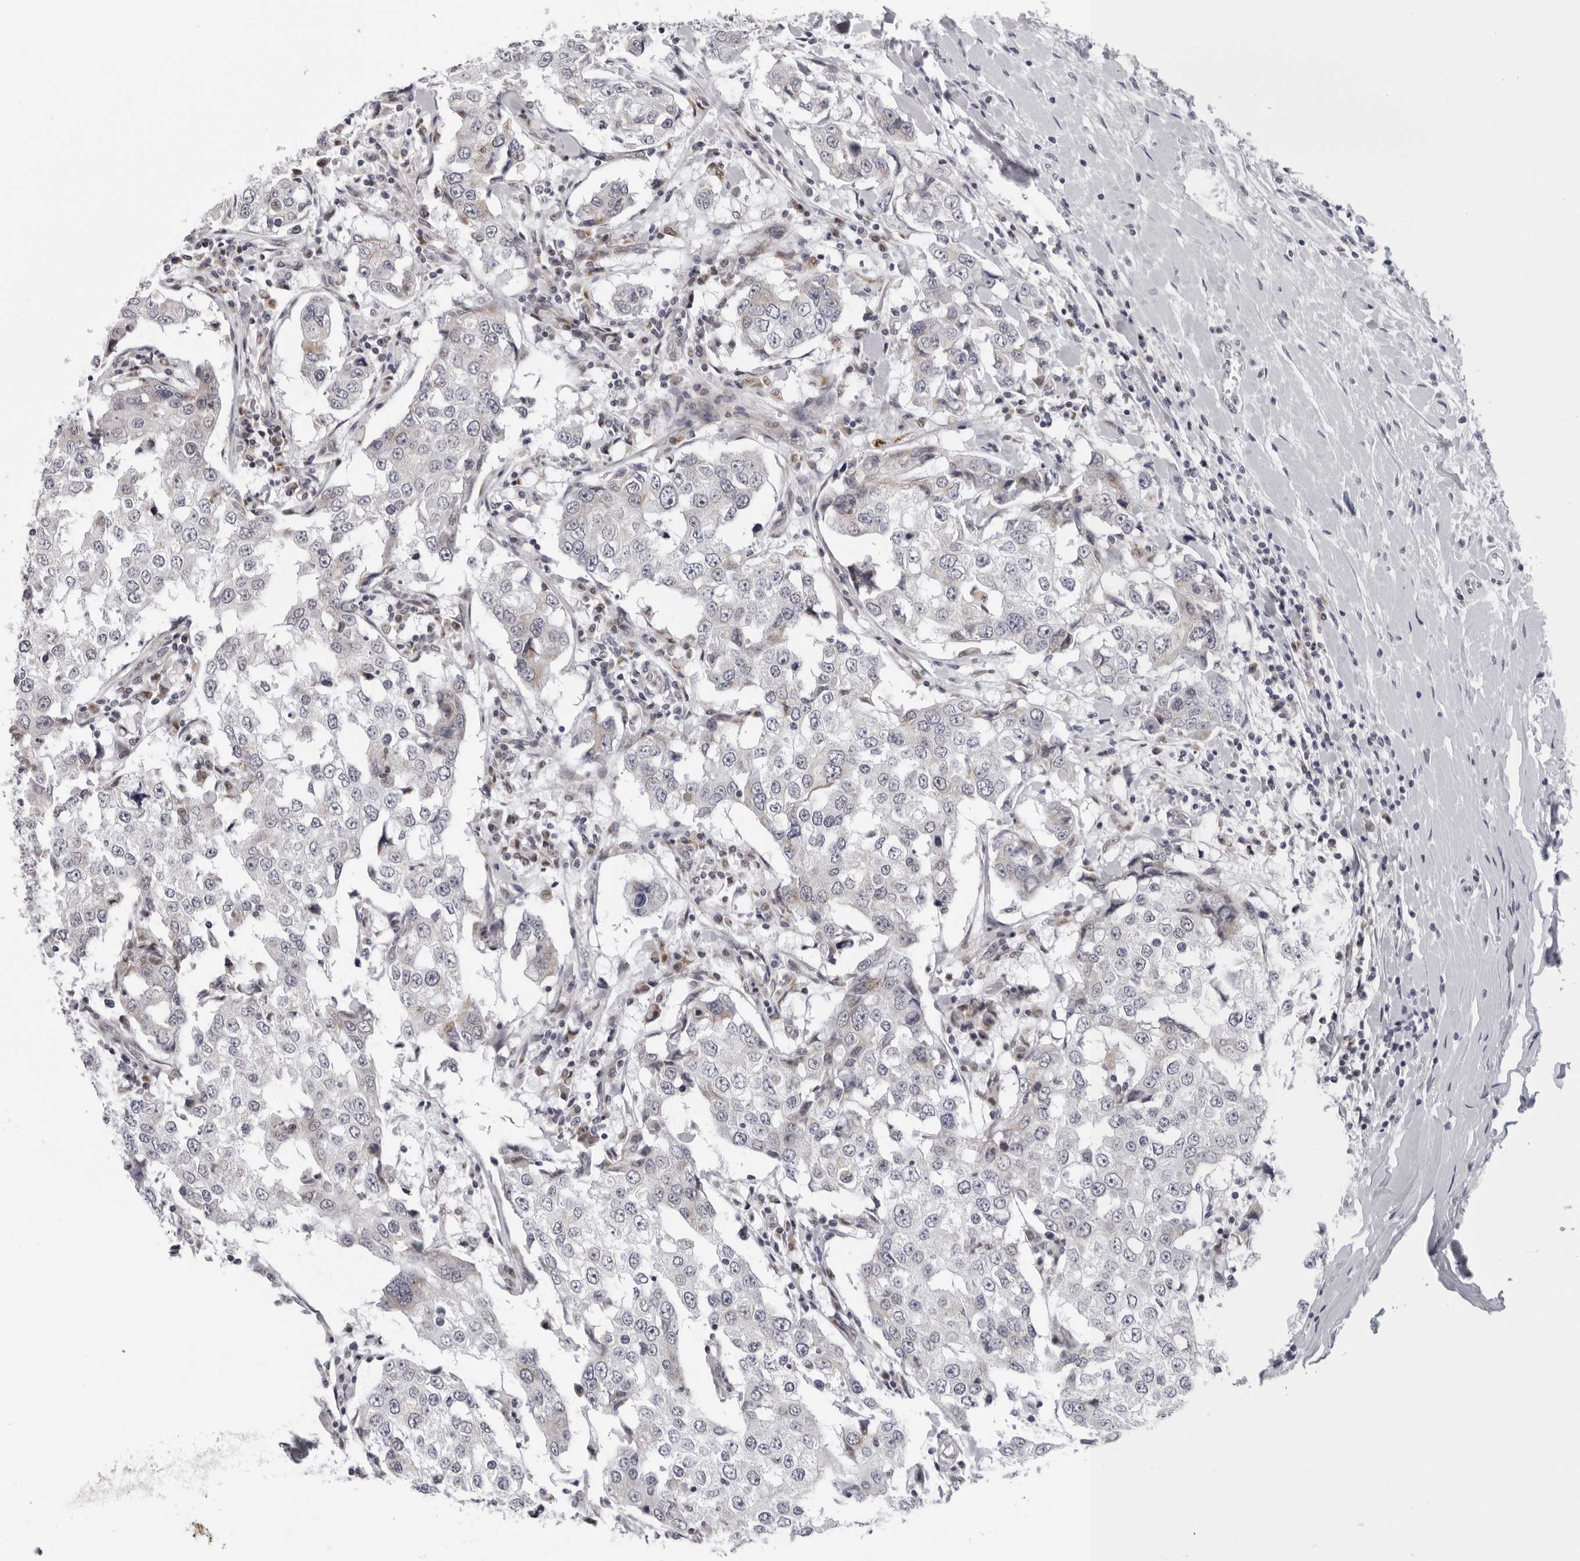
{"staining": {"intensity": "weak", "quantity": "<25%", "location": "cytoplasmic/membranous"}, "tissue": "breast cancer", "cell_type": "Tumor cells", "image_type": "cancer", "snomed": [{"axis": "morphology", "description": "Duct carcinoma"}, {"axis": "topography", "description": "Breast"}], "caption": "A histopathology image of human breast invasive ductal carcinoma is negative for staining in tumor cells.", "gene": "CPT2", "patient": {"sex": "female", "age": 27}}